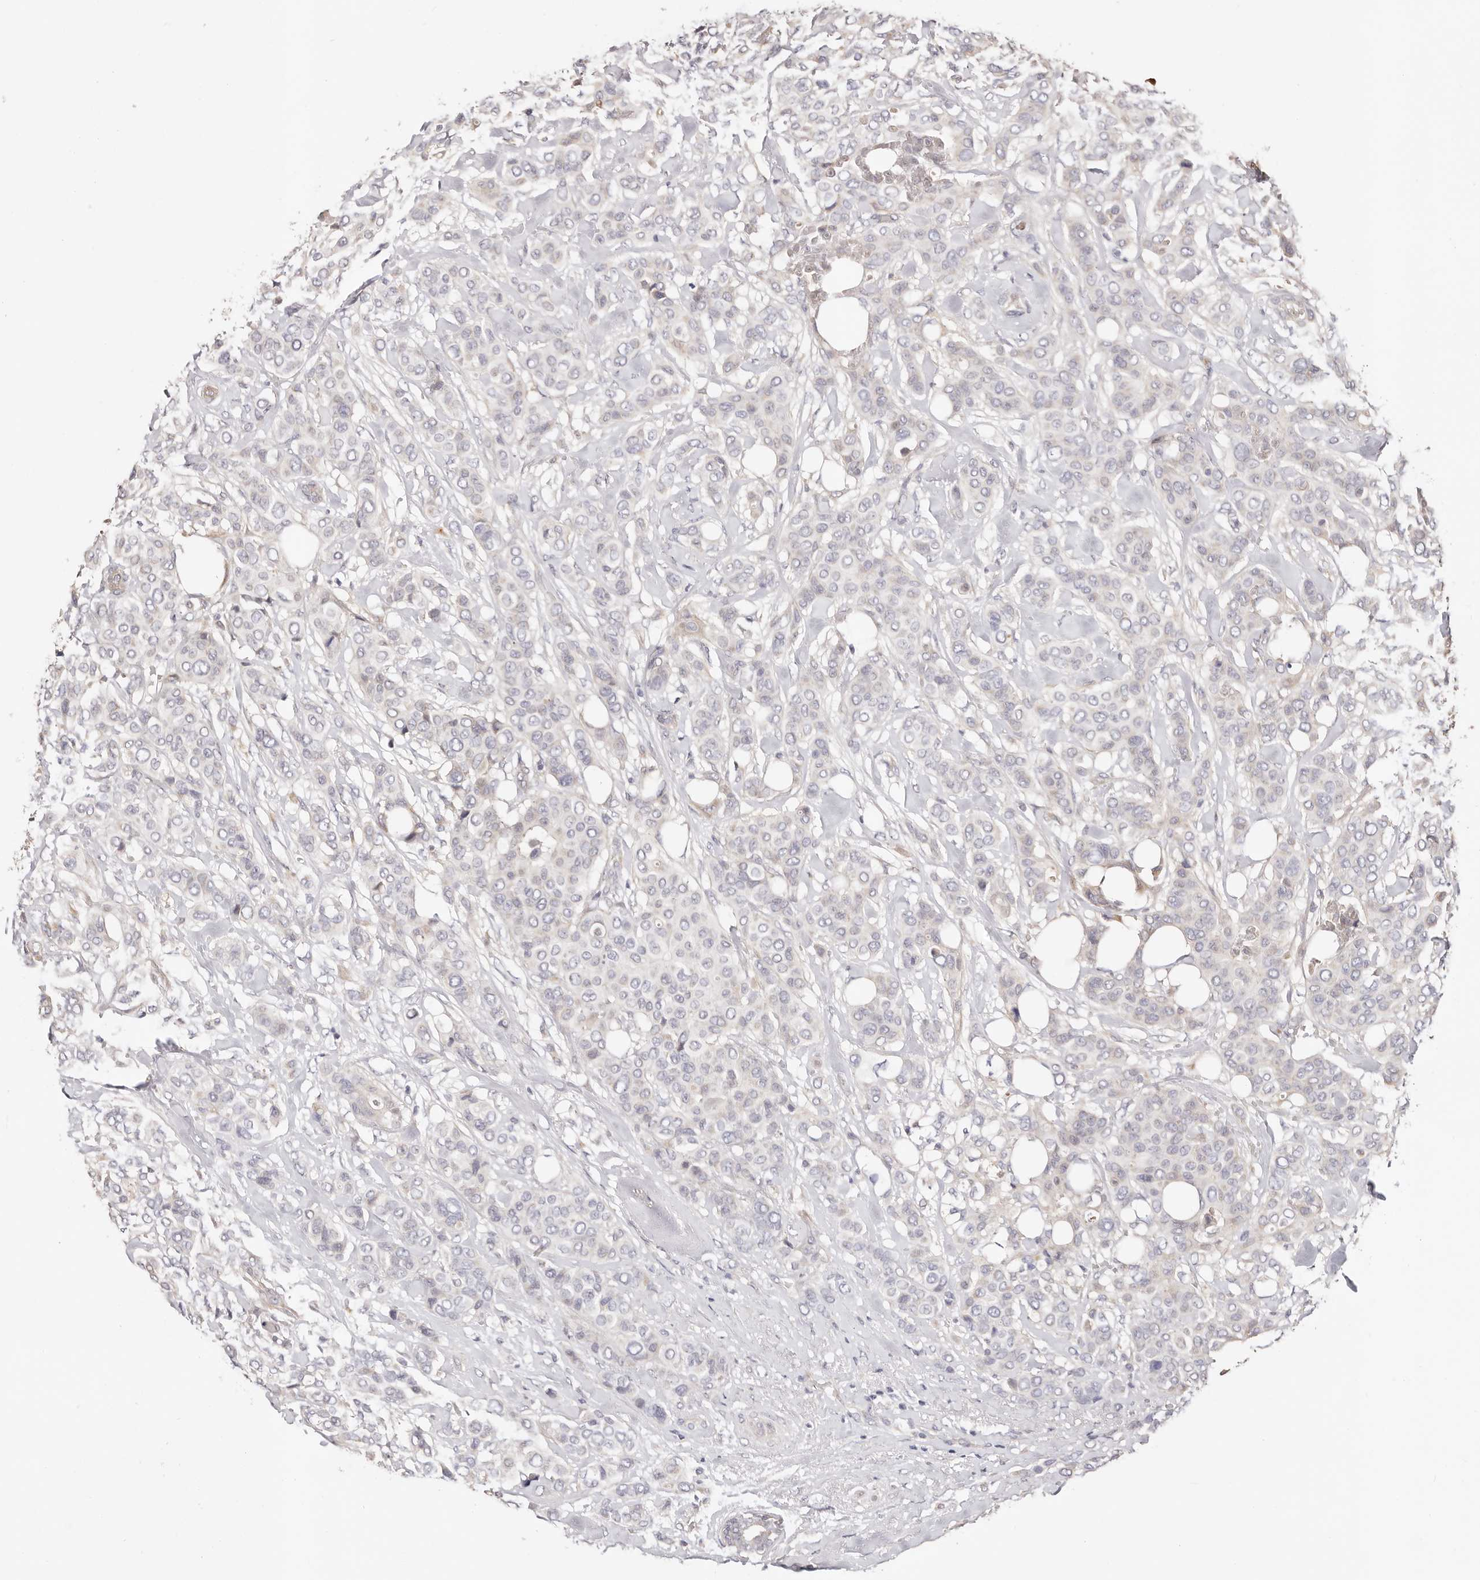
{"staining": {"intensity": "negative", "quantity": "none", "location": "none"}, "tissue": "breast cancer", "cell_type": "Tumor cells", "image_type": "cancer", "snomed": [{"axis": "morphology", "description": "Lobular carcinoma"}, {"axis": "topography", "description": "Breast"}], "caption": "A micrograph of breast lobular carcinoma stained for a protein reveals no brown staining in tumor cells.", "gene": "MAPK1", "patient": {"sex": "female", "age": 51}}